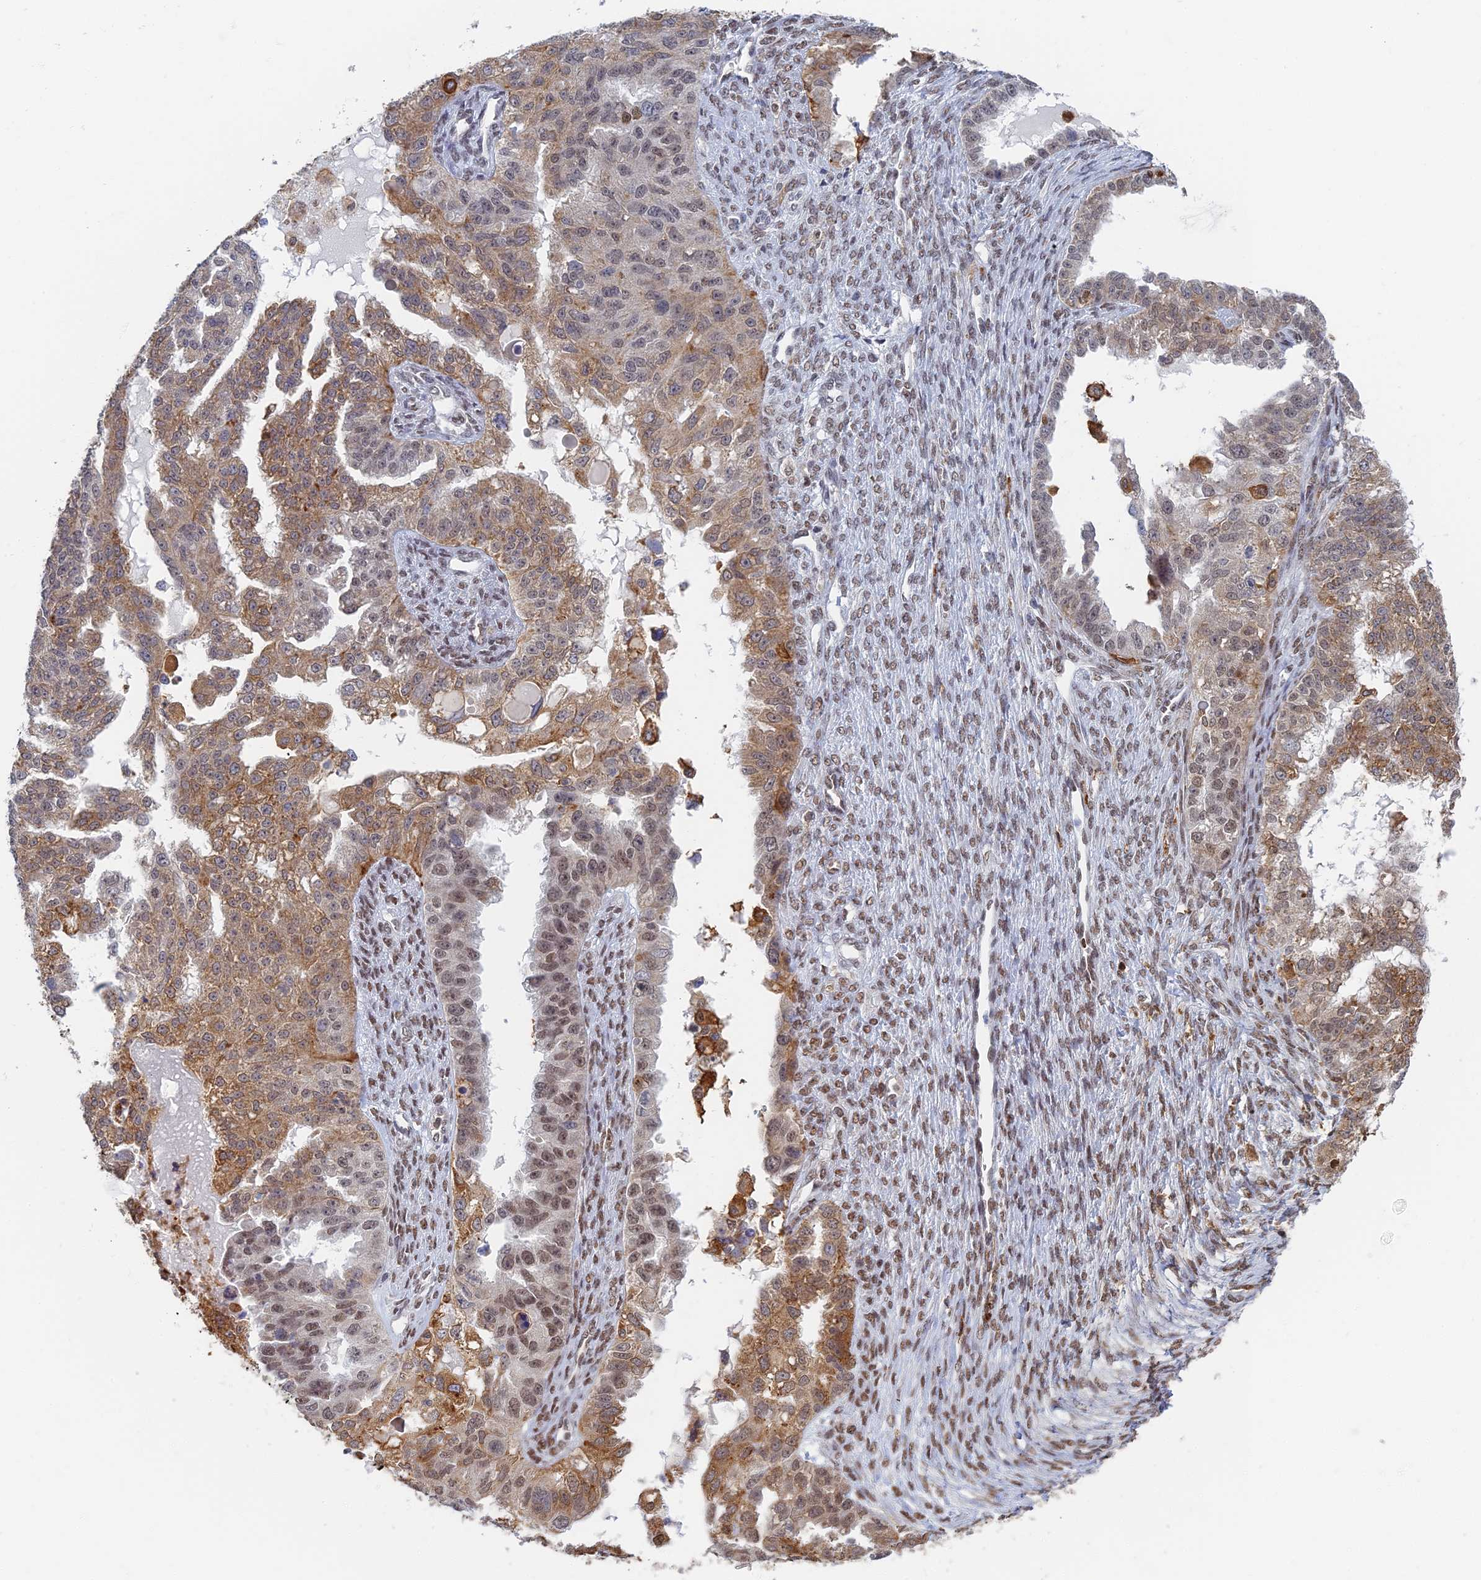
{"staining": {"intensity": "moderate", "quantity": "25%-75%", "location": "cytoplasmic/membranous,nuclear"}, "tissue": "ovarian cancer", "cell_type": "Tumor cells", "image_type": "cancer", "snomed": [{"axis": "morphology", "description": "Cystadenocarcinoma, serous, NOS"}, {"axis": "topography", "description": "Ovary"}], "caption": "This micrograph demonstrates ovarian cancer stained with IHC to label a protein in brown. The cytoplasmic/membranous and nuclear of tumor cells show moderate positivity for the protein. Nuclei are counter-stained blue.", "gene": "GPATCH1", "patient": {"sex": "female", "age": 58}}